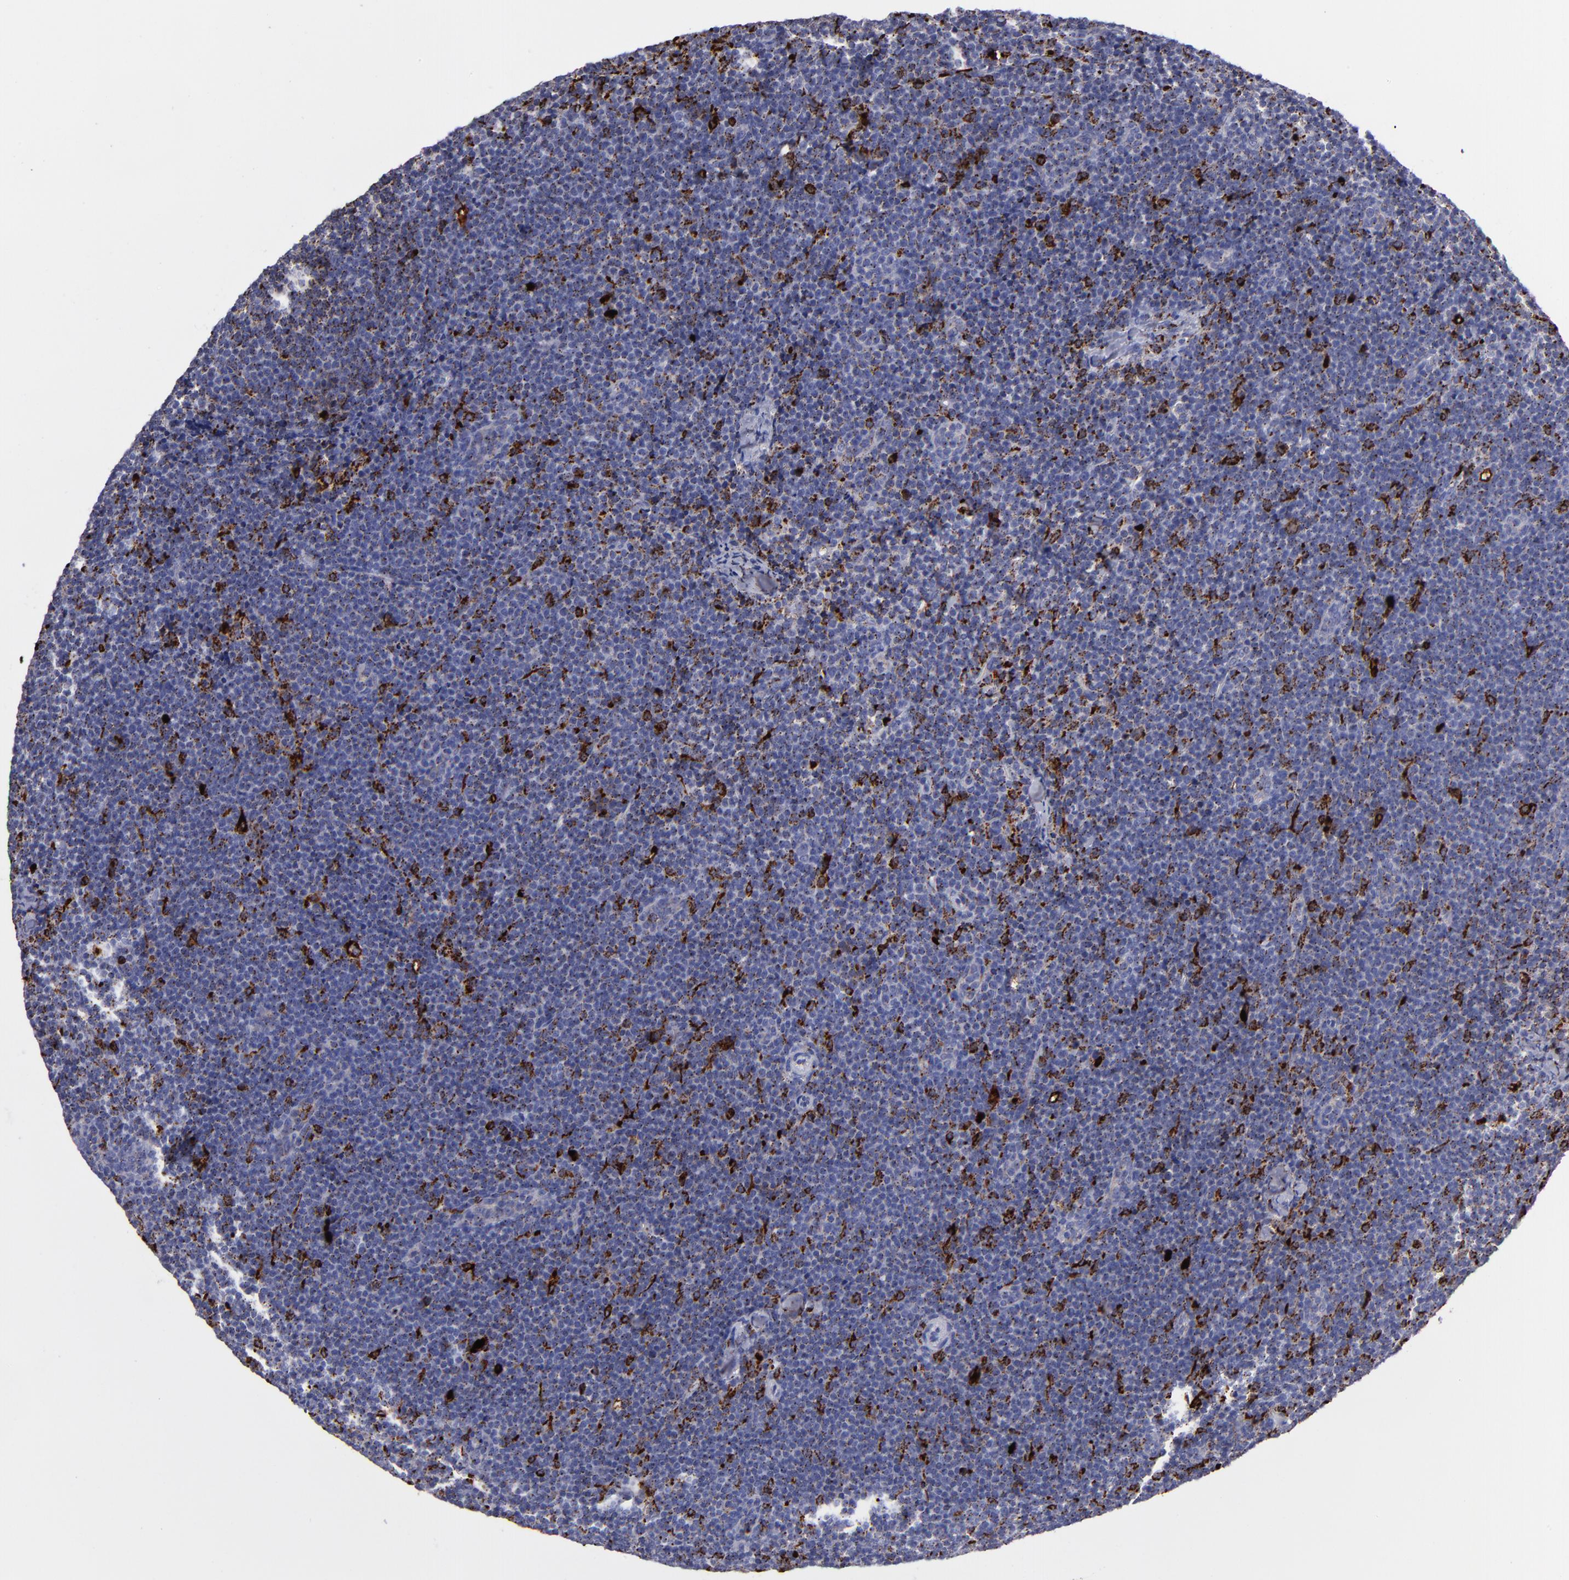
{"staining": {"intensity": "moderate", "quantity": ">75%", "location": "cytoplasmic/membranous"}, "tissue": "lymphoma", "cell_type": "Tumor cells", "image_type": "cancer", "snomed": [{"axis": "morphology", "description": "Malignant lymphoma, non-Hodgkin's type, High grade"}, {"axis": "topography", "description": "Lymph node"}], "caption": "Lymphoma stained for a protein shows moderate cytoplasmic/membranous positivity in tumor cells.", "gene": "CTSS", "patient": {"sex": "female", "age": 58}}